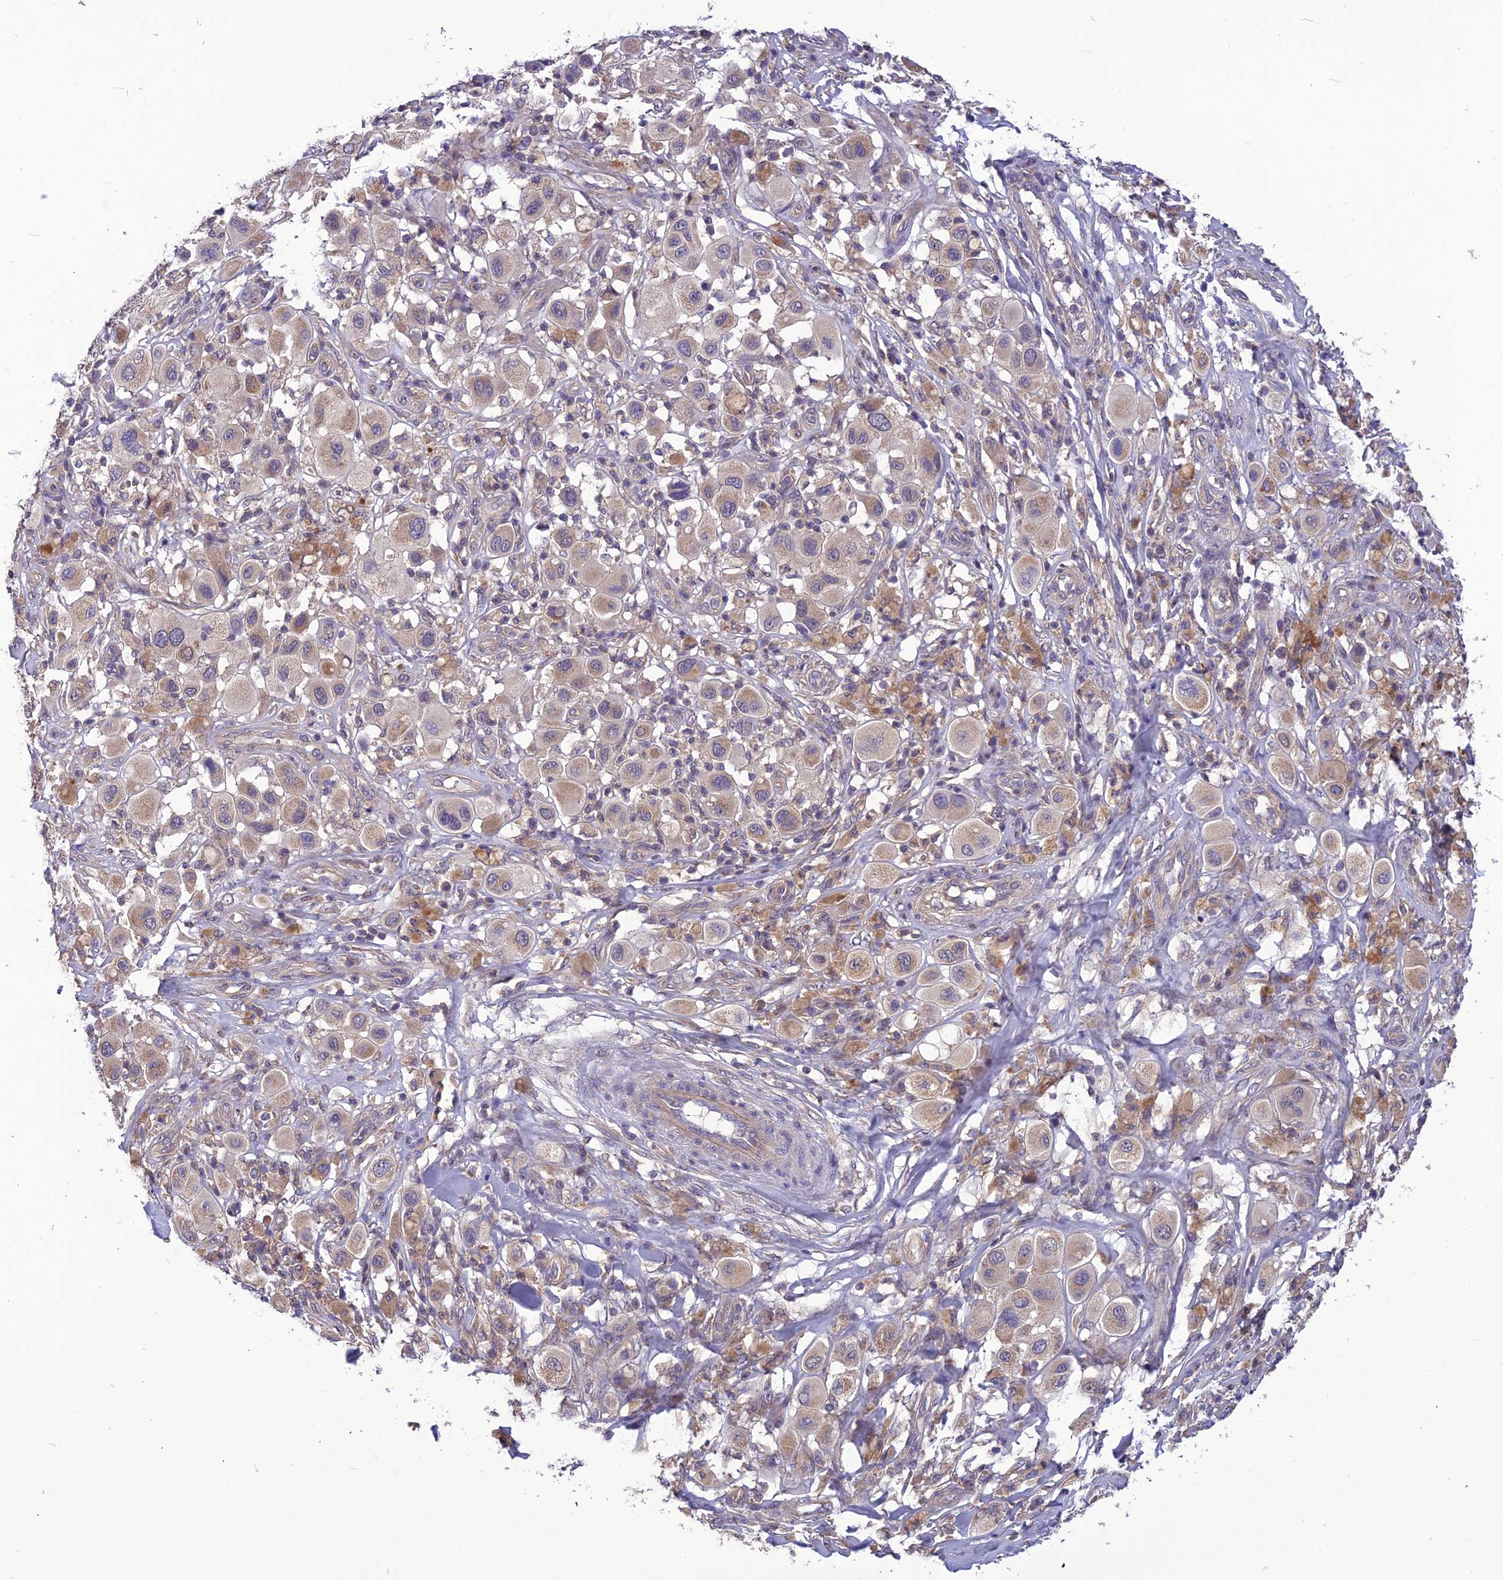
{"staining": {"intensity": "weak", "quantity": "25%-75%", "location": "cytoplasmic/membranous"}, "tissue": "melanoma", "cell_type": "Tumor cells", "image_type": "cancer", "snomed": [{"axis": "morphology", "description": "Malignant melanoma, Metastatic site"}, {"axis": "topography", "description": "Skin"}], "caption": "Brown immunohistochemical staining in human melanoma exhibits weak cytoplasmic/membranous staining in about 25%-75% of tumor cells.", "gene": "PSMF1", "patient": {"sex": "male", "age": 41}}